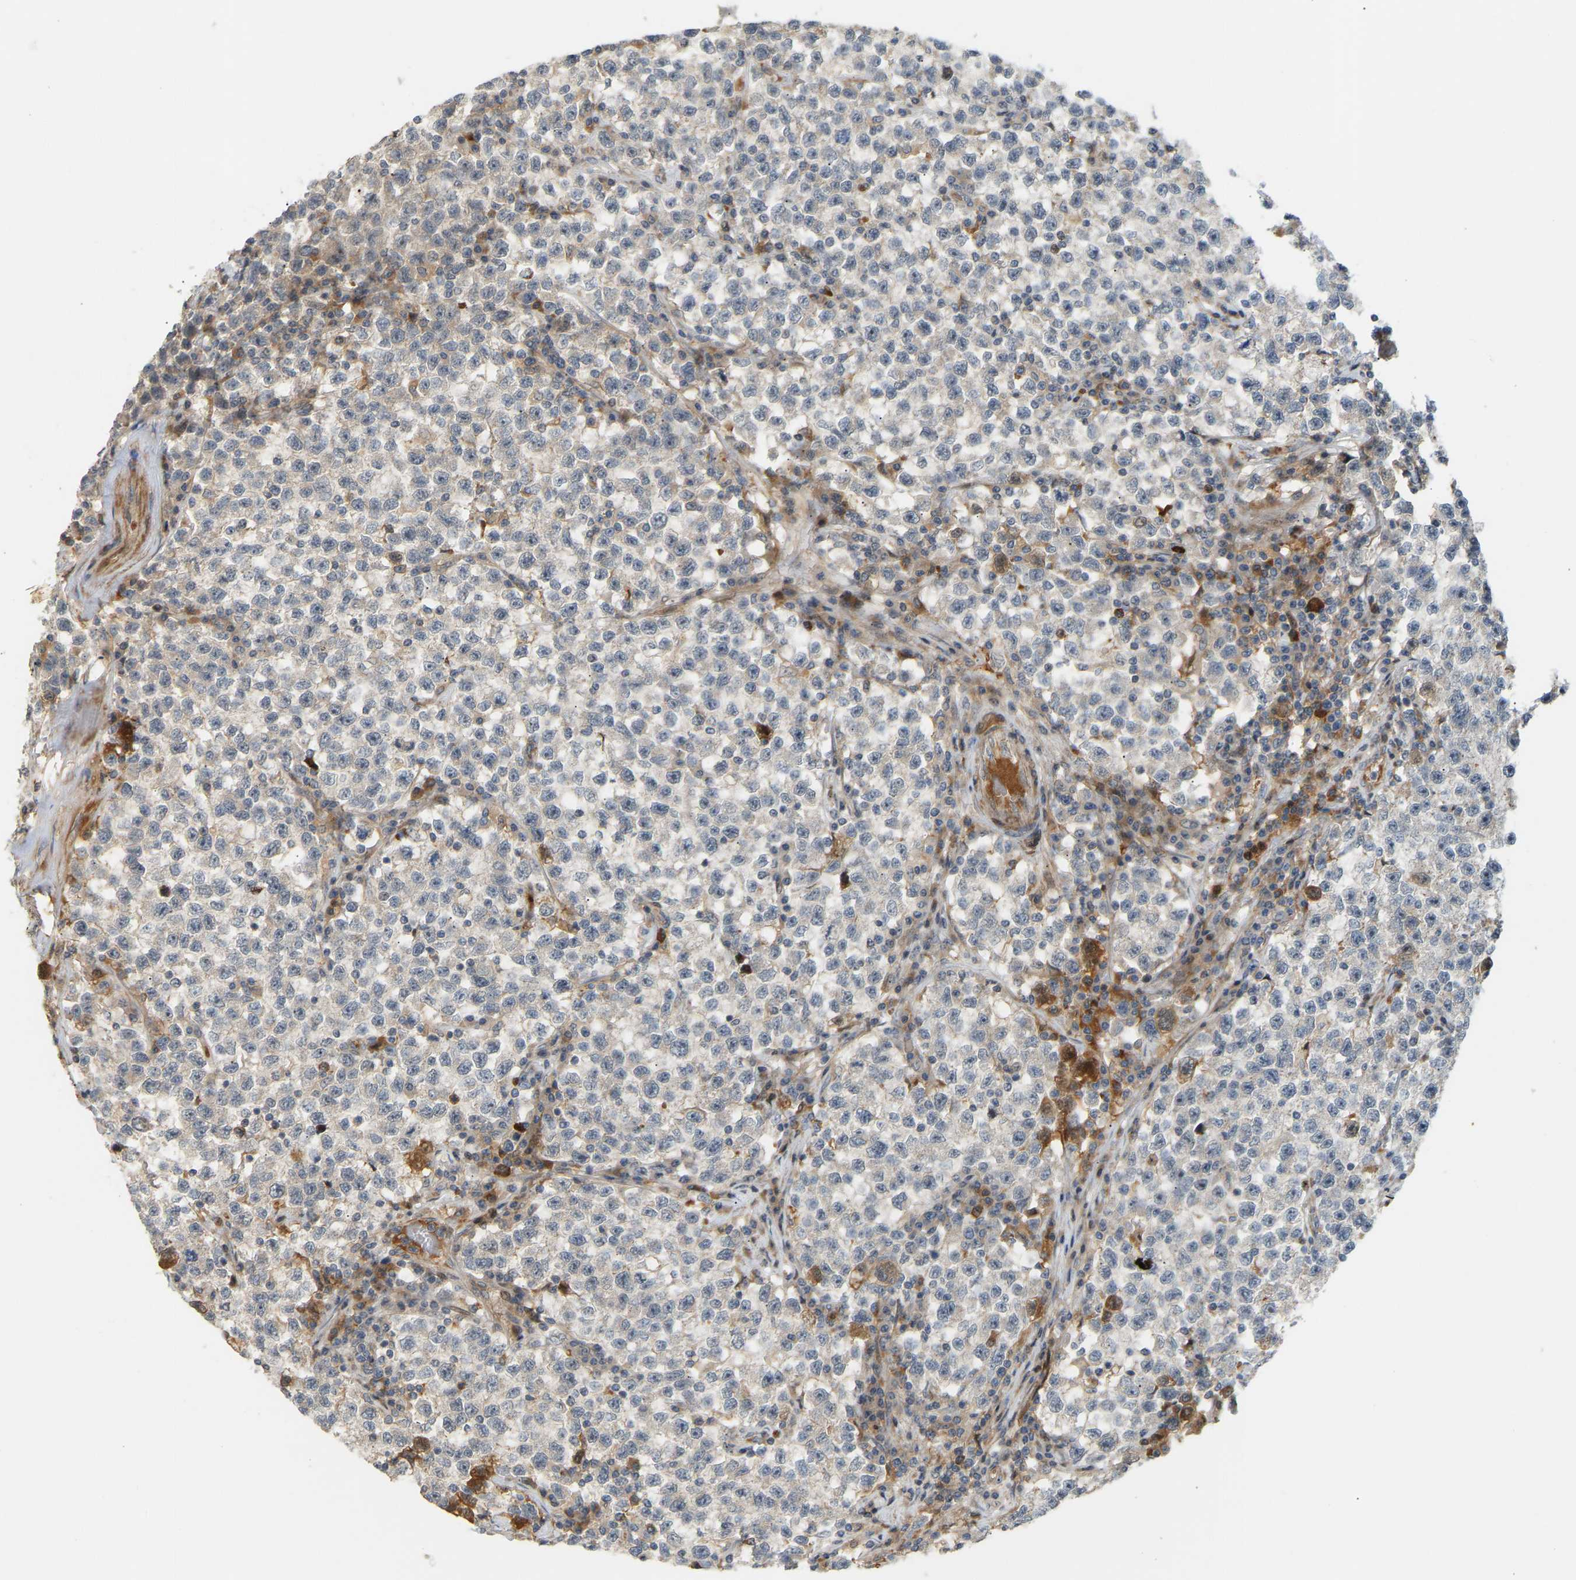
{"staining": {"intensity": "negative", "quantity": "none", "location": "none"}, "tissue": "testis cancer", "cell_type": "Tumor cells", "image_type": "cancer", "snomed": [{"axis": "morphology", "description": "Seminoma, NOS"}, {"axis": "topography", "description": "Testis"}], "caption": "Photomicrograph shows no significant protein positivity in tumor cells of testis cancer.", "gene": "POGLUT2", "patient": {"sex": "male", "age": 22}}